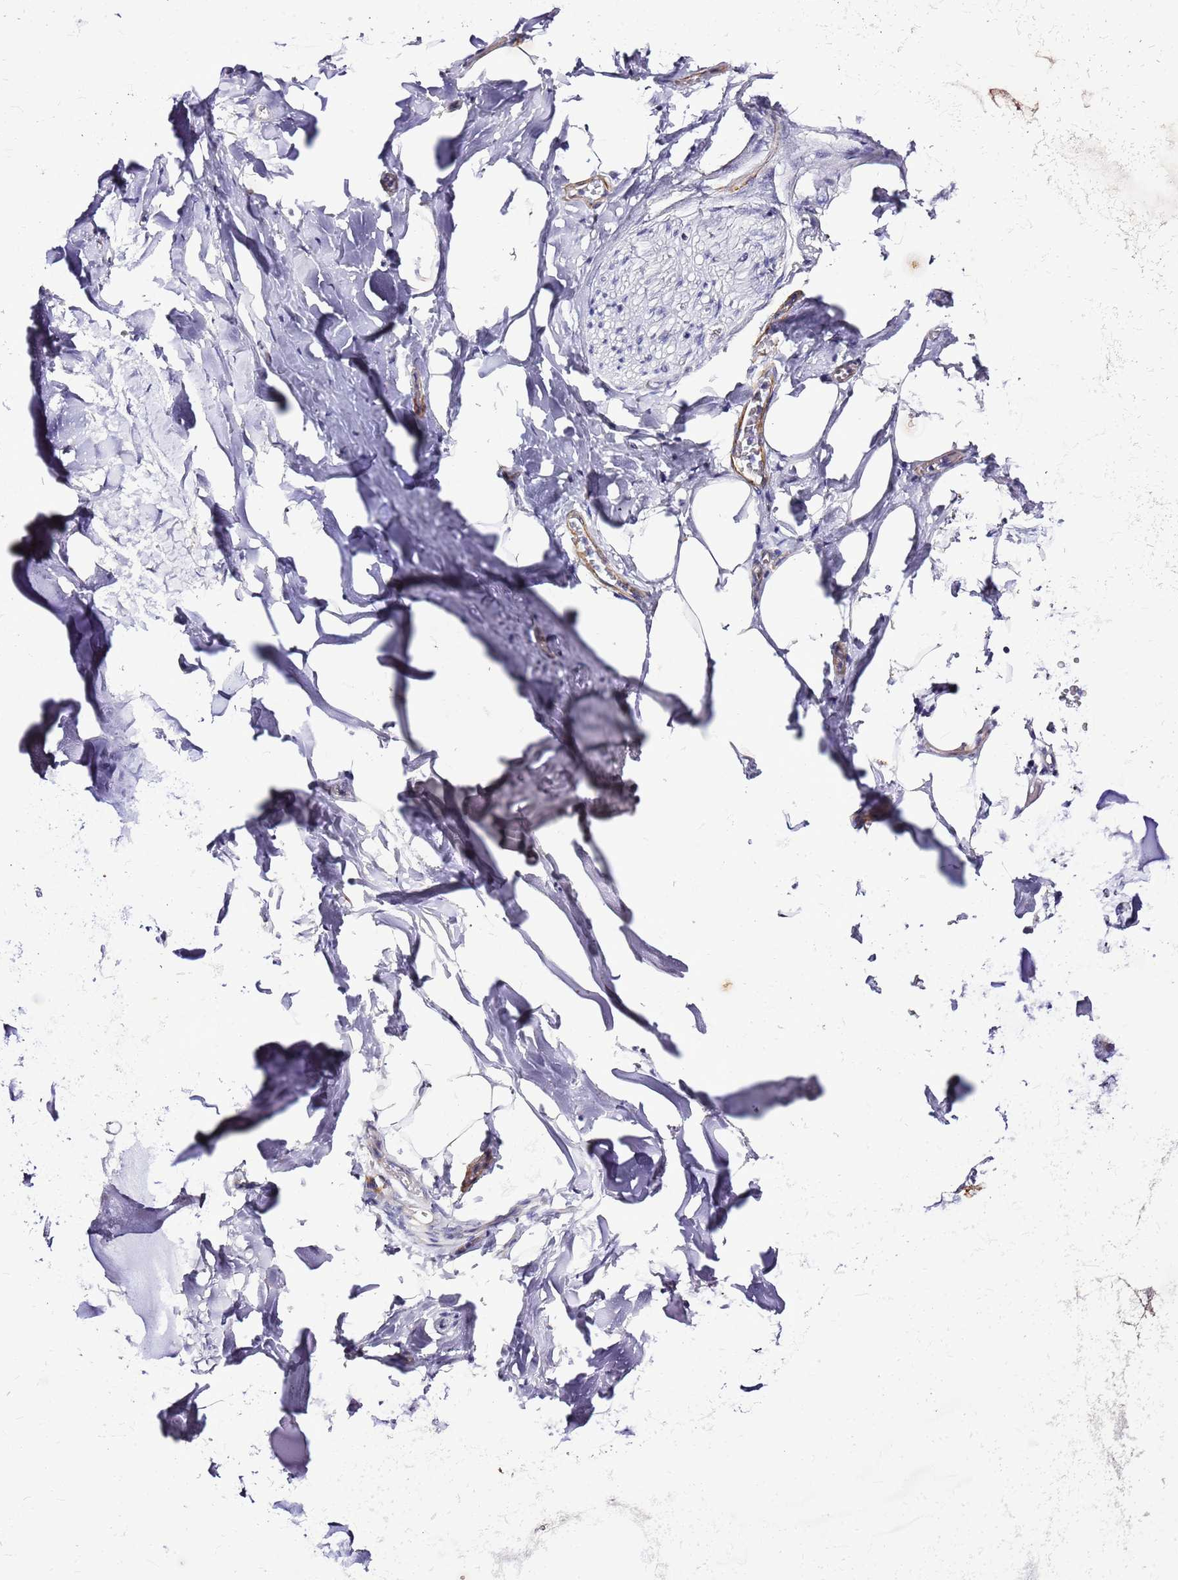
{"staining": {"intensity": "negative", "quantity": "none", "location": "none"}, "tissue": "adipose tissue", "cell_type": "Adipocytes", "image_type": "normal", "snomed": [{"axis": "morphology", "description": "Normal tissue, NOS"}, {"axis": "topography", "description": "Lymph node"}, {"axis": "topography", "description": "Cartilage tissue"}, {"axis": "topography", "description": "Bronchus"}], "caption": "IHC photomicrograph of unremarkable adipose tissue: adipose tissue stained with DAB demonstrates no significant protein staining in adipocytes.", "gene": "SMIM4", "patient": {"sex": "male", "age": 63}}